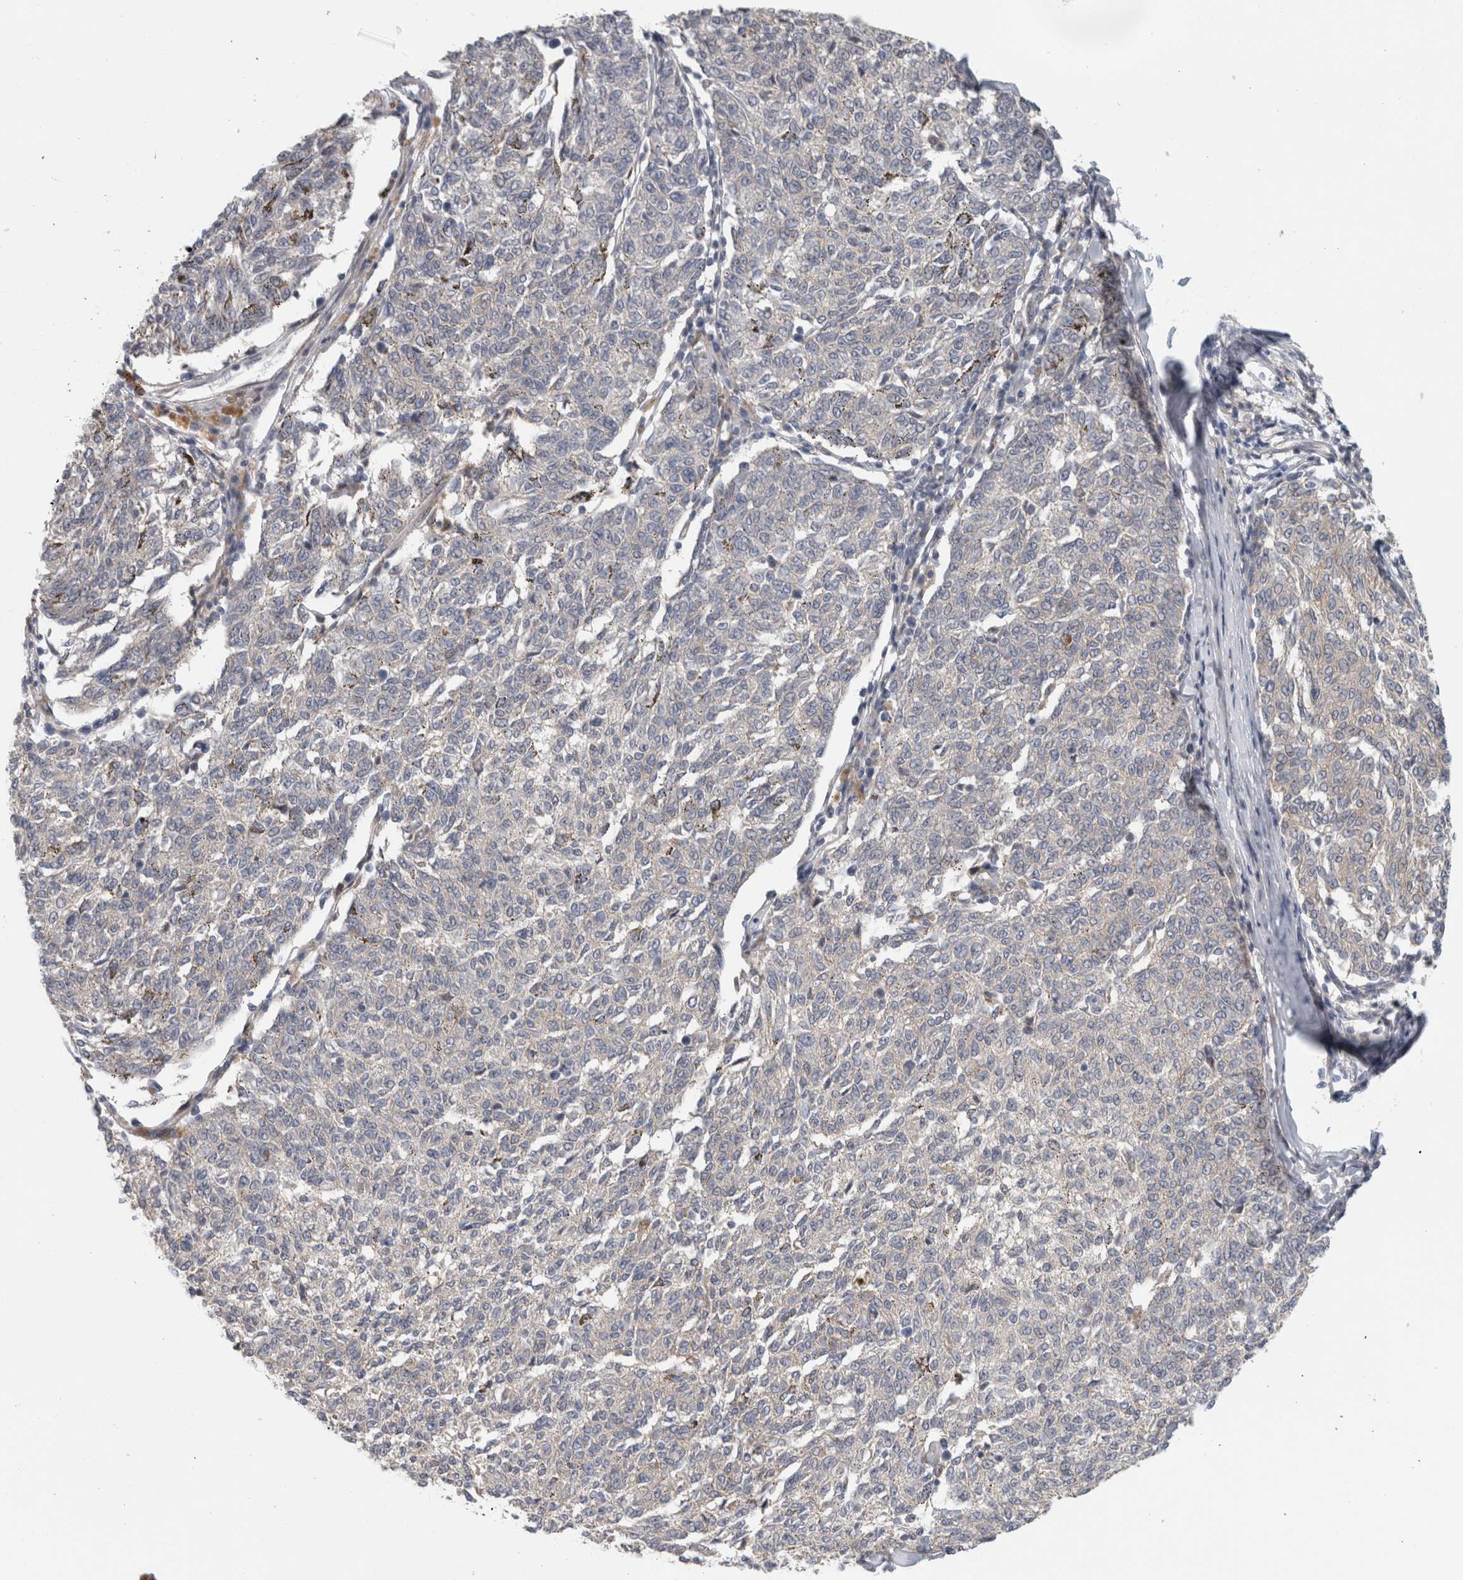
{"staining": {"intensity": "negative", "quantity": "none", "location": "none"}, "tissue": "melanoma", "cell_type": "Tumor cells", "image_type": "cancer", "snomed": [{"axis": "morphology", "description": "Malignant melanoma, NOS"}, {"axis": "topography", "description": "Skin"}], "caption": "Tumor cells show no significant protein expression in malignant melanoma.", "gene": "ZNF804B", "patient": {"sex": "female", "age": 72}}